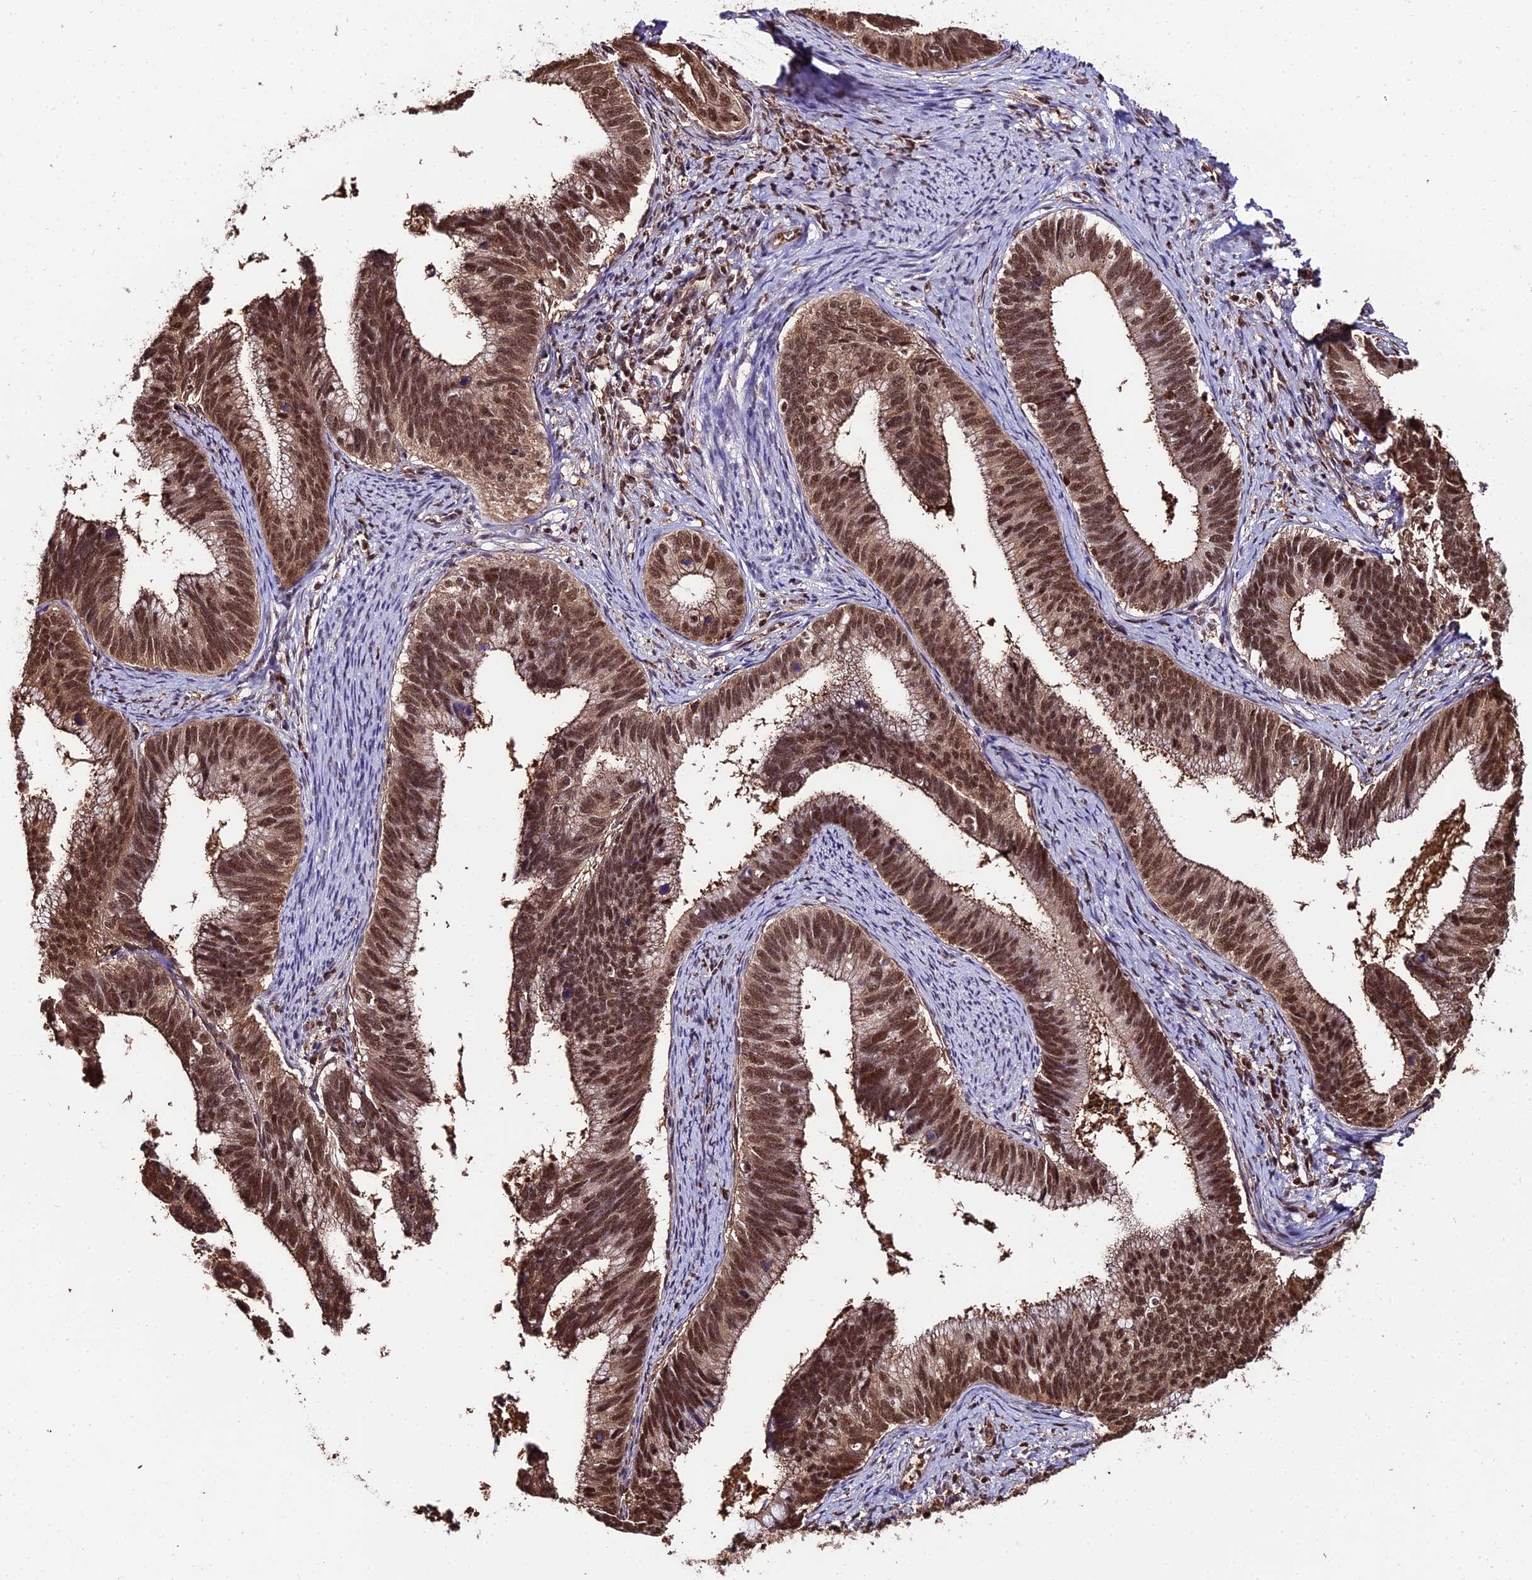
{"staining": {"intensity": "moderate", "quantity": ">75%", "location": "cytoplasmic/membranous,nuclear"}, "tissue": "cervical cancer", "cell_type": "Tumor cells", "image_type": "cancer", "snomed": [{"axis": "morphology", "description": "Adenocarcinoma, NOS"}, {"axis": "topography", "description": "Cervix"}], "caption": "IHC (DAB (3,3'-diaminobenzidine)) staining of cervical adenocarcinoma displays moderate cytoplasmic/membranous and nuclear protein staining in about >75% of tumor cells. (Stains: DAB in brown, nuclei in blue, Microscopy: brightfield microscopy at high magnification).", "gene": "PPP4C", "patient": {"sex": "female", "age": 42}}